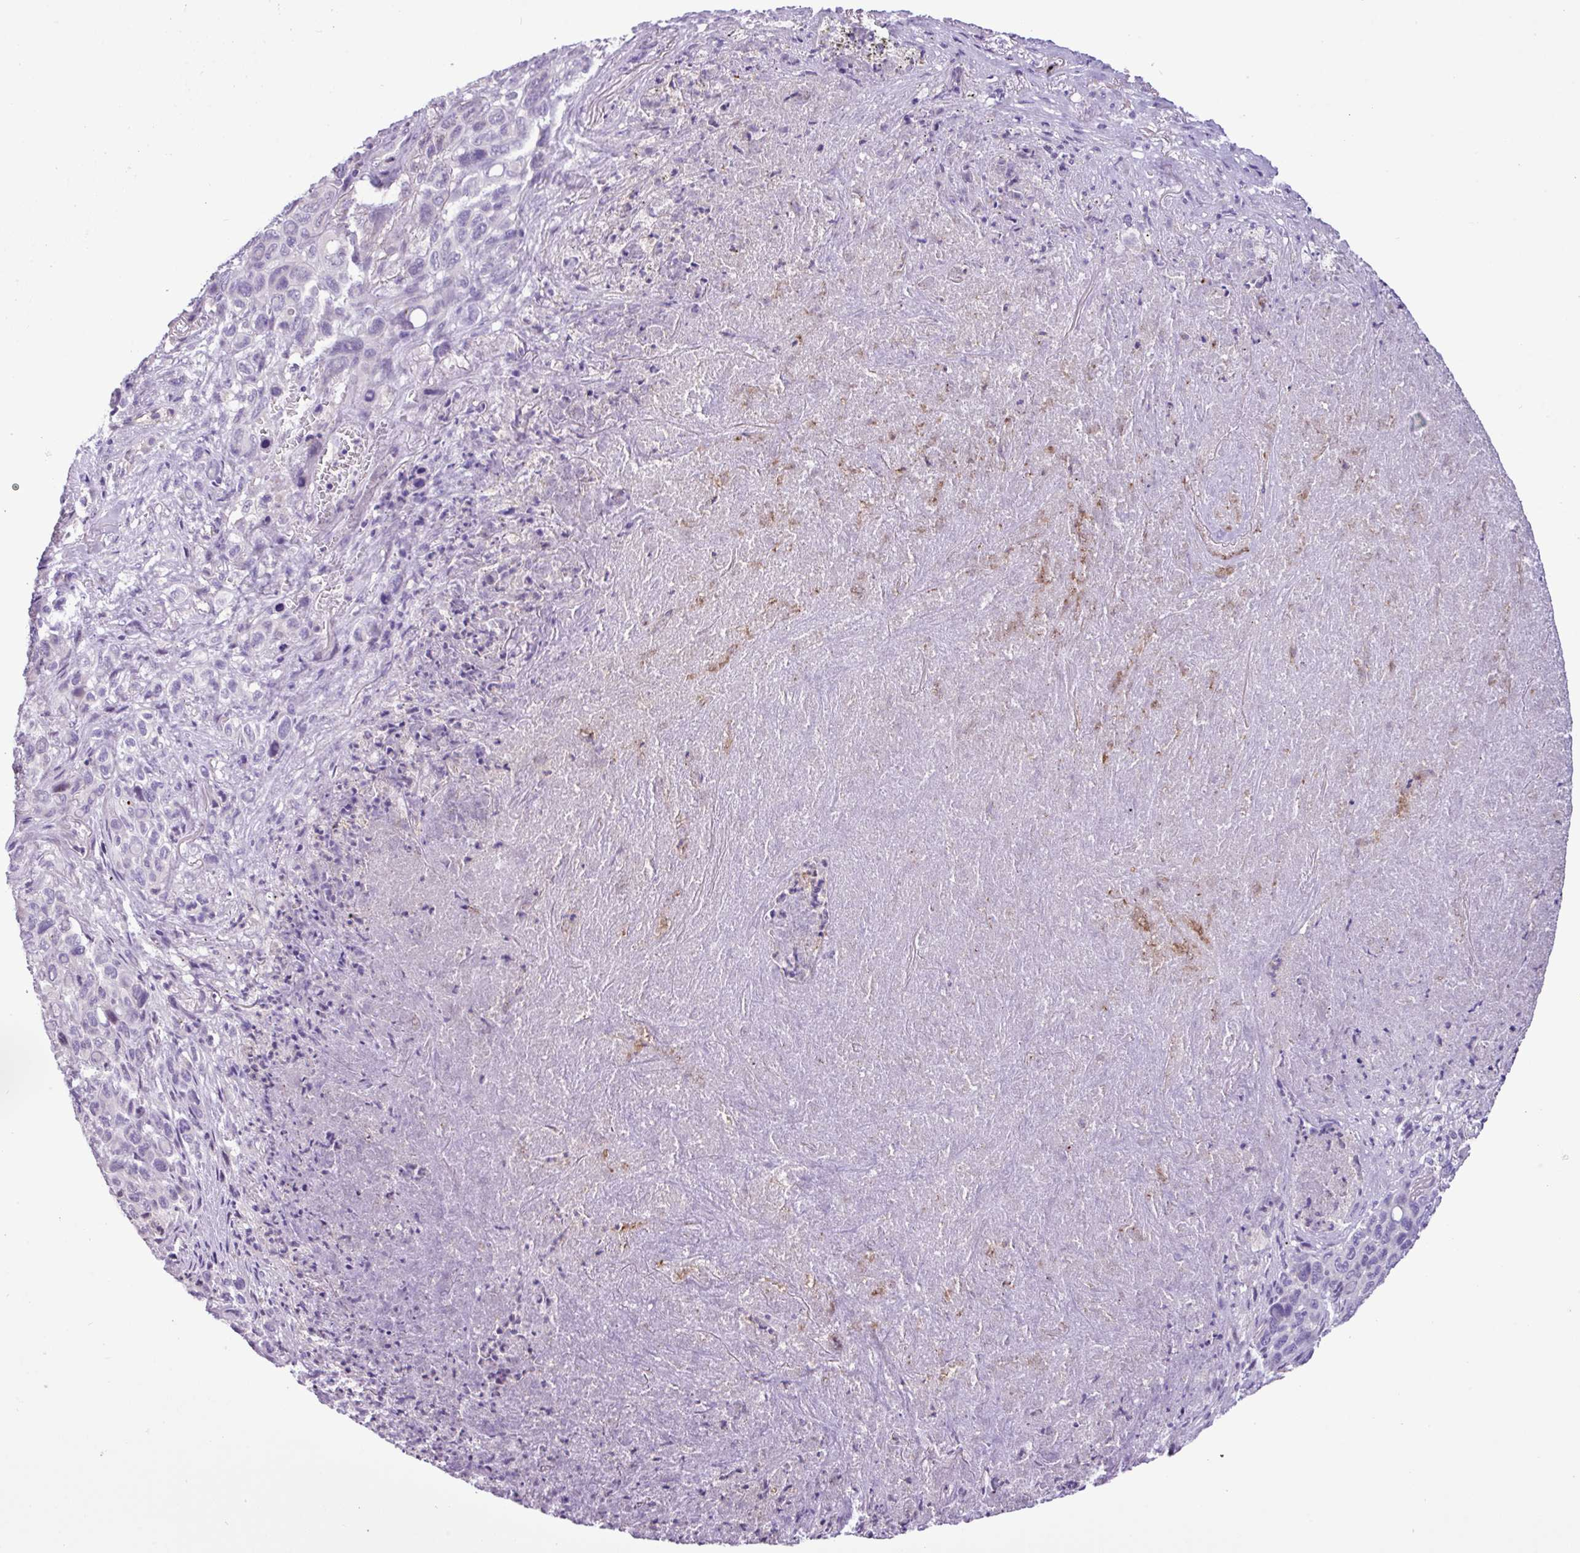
{"staining": {"intensity": "negative", "quantity": "none", "location": "none"}, "tissue": "melanoma", "cell_type": "Tumor cells", "image_type": "cancer", "snomed": [{"axis": "morphology", "description": "Malignant melanoma, Metastatic site"}, {"axis": "topography", "description": "Lung"}], "caption": "Melanoma was stained to show a protein in brown. There is no significant positivity in tumor cells.", "gene": "PNLDC1", "patient": {"sex": "male", "age": 48}}